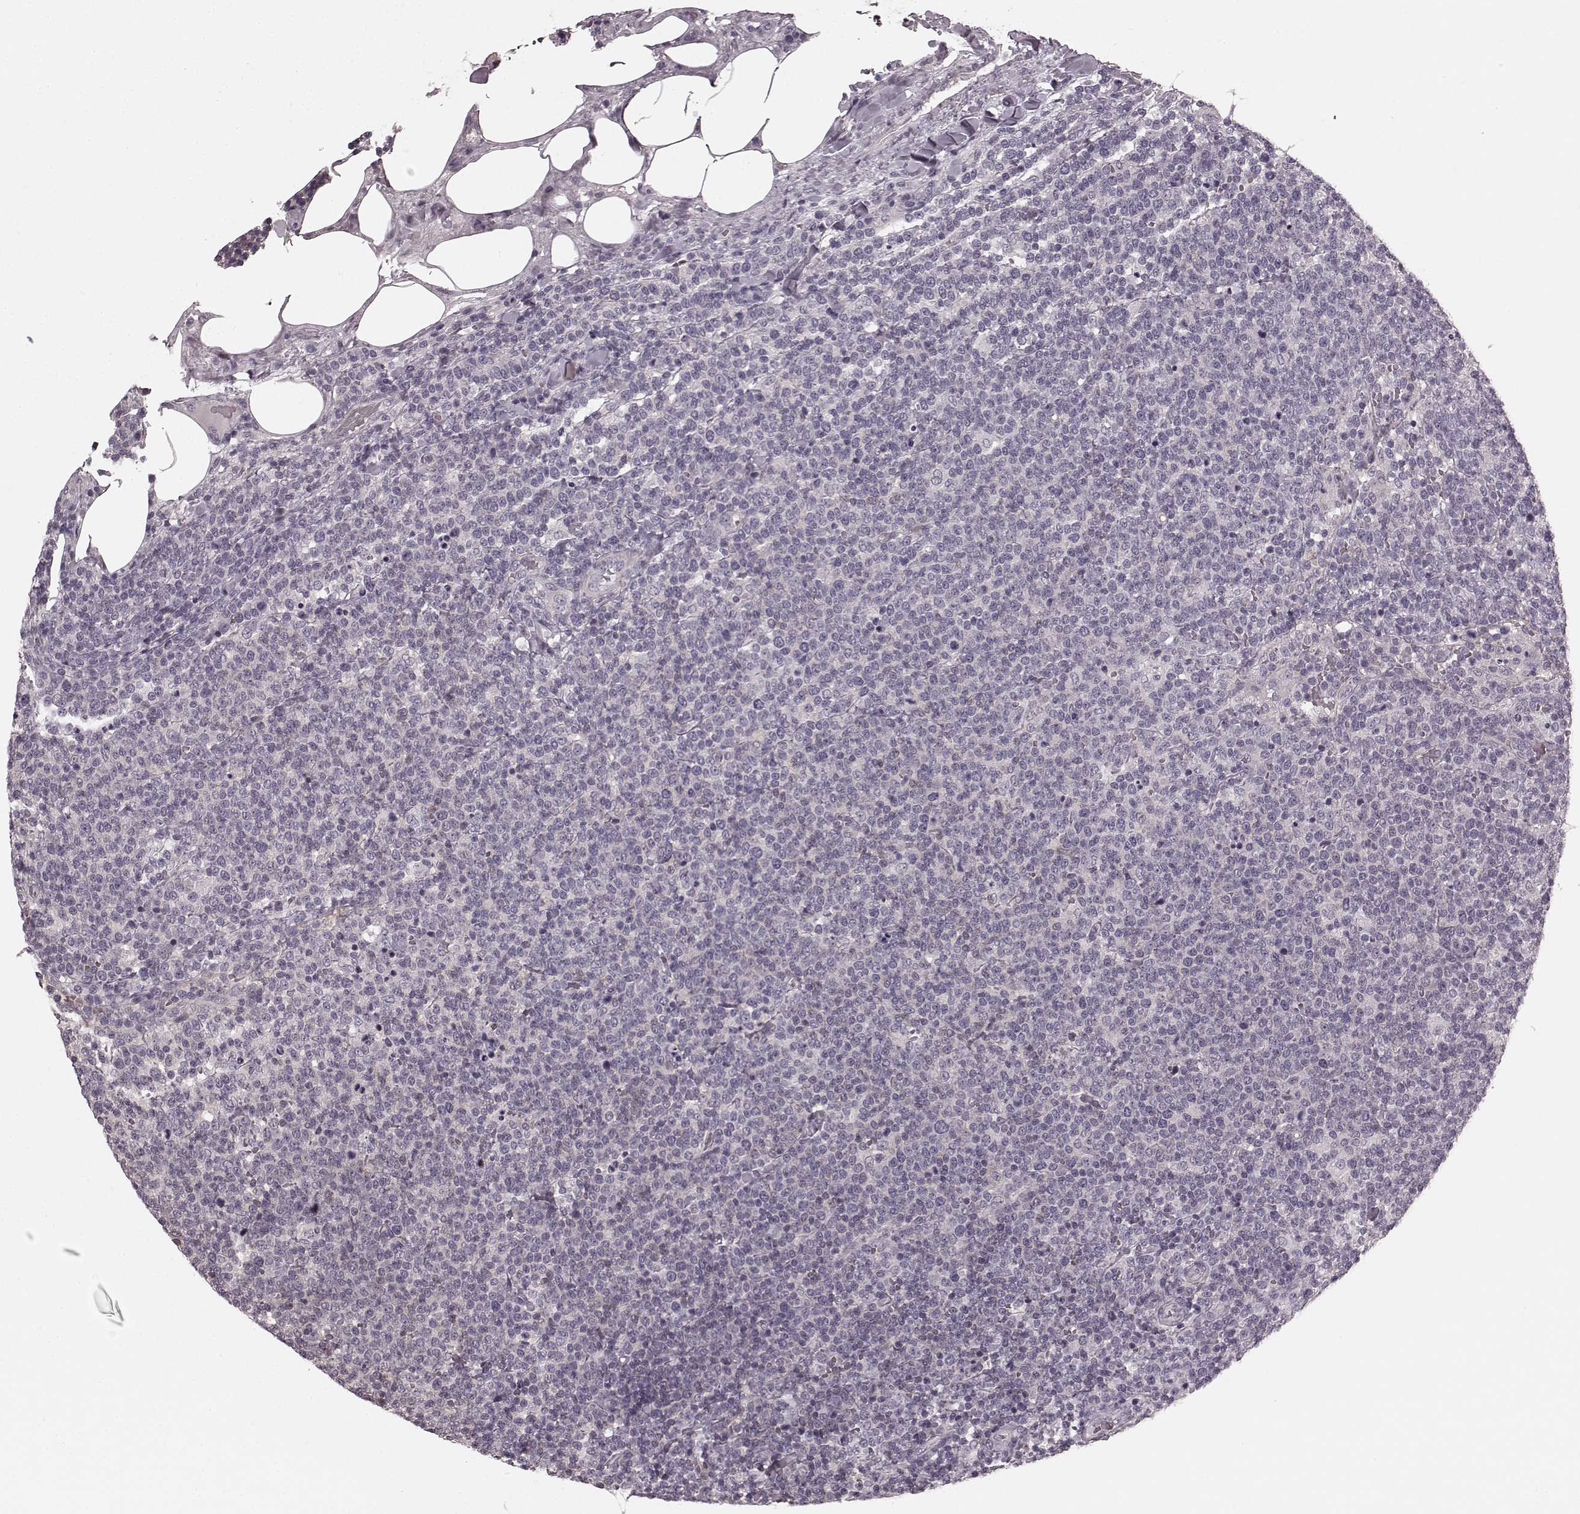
{"staining": {"intensity": "negative", "quantity": "none", "location": "none"}, "tissue": "lymphoma", "cell_type": "Tumor cells", "image_type": "cancer", "snomed": [{"axis": "morphology", "description": "Malignant lymphoma, non-Hodgkin's type, High grade"}, {"axis": "topography", "description": "Lymph node"}], "caption": "Micrograph shows no significant protein staining in tumor cells of lymphoma.", "gene": "PRKCE", "patient": {"sex": "male", "age": 61}}